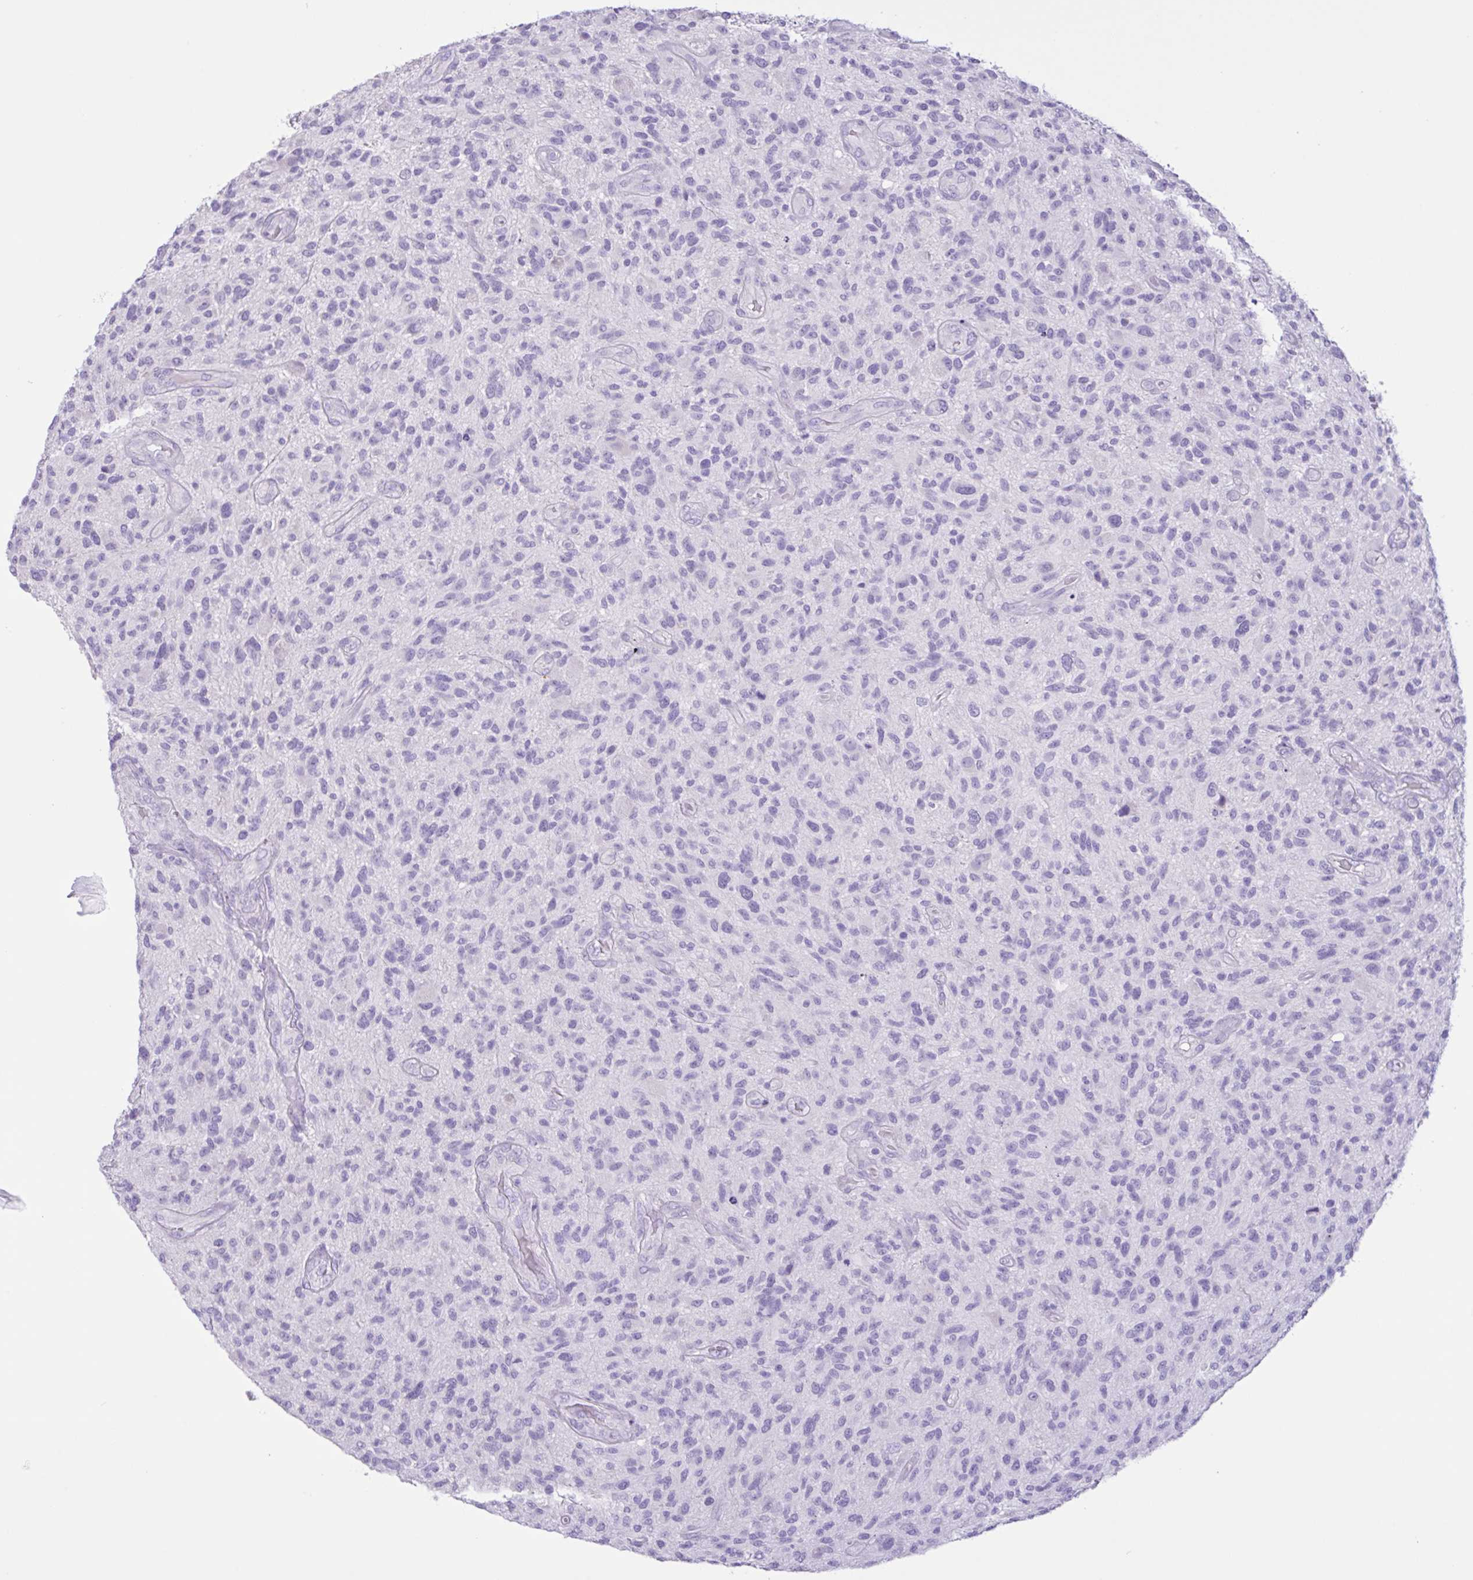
{"staining": {"intensity": "negative", "quantity": "none", "location": "none"}, "tissue": "glioma", "cell_type": "Tumor cells", "image_type": "cancer", "snomed": [{"axis": "morphology", "description": "Glioma, malignant, High grade"}, {"axis": "topography", "description": "Brain"}], "caption": "Immunohistochemistry image of human glioma stained for a protein (brown), which exhibits no positivity in tumor cells.", "gene": "CST11", "patient": {"sex": "male", "age": 47}}